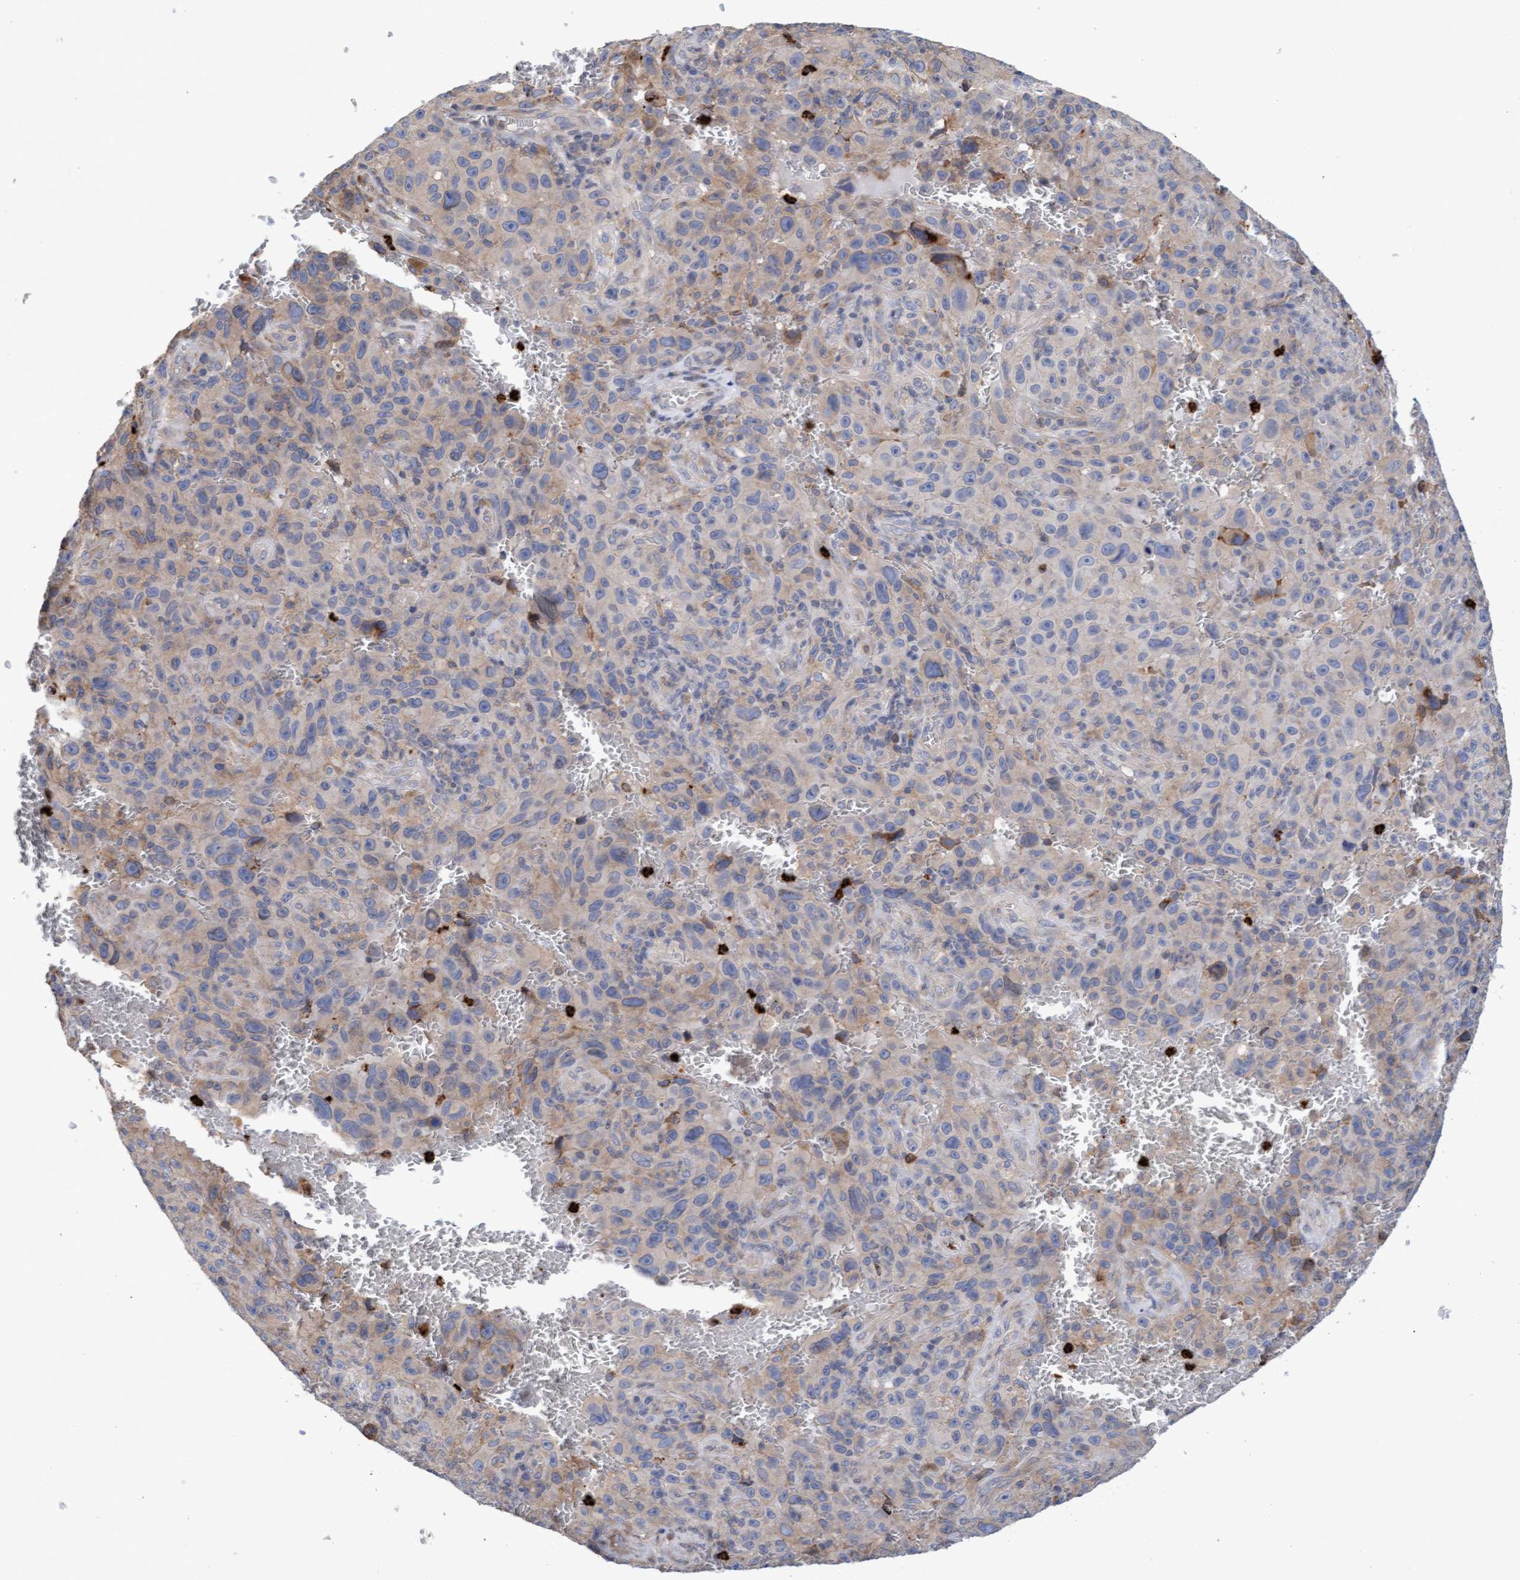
{"staining": {"intensity": "weak", "quantity": "<25%", "location": "cytoplasmic/membranous"}, "tissue": "melanoma", "cell_type": "Tumor cells", "image_type": "cancer", "snomed": [{"axis": "morphology", "description": "Malignant melanoma, NOS"}, {"axis": "topography", "description": "Skin"}], "caption": "IHC image of human malignant melanoma stained for a protein (brown), which reveals no expression in tumor cells.", "gene": "MMP8", "patient": {"sex": "female", "age": 82}}